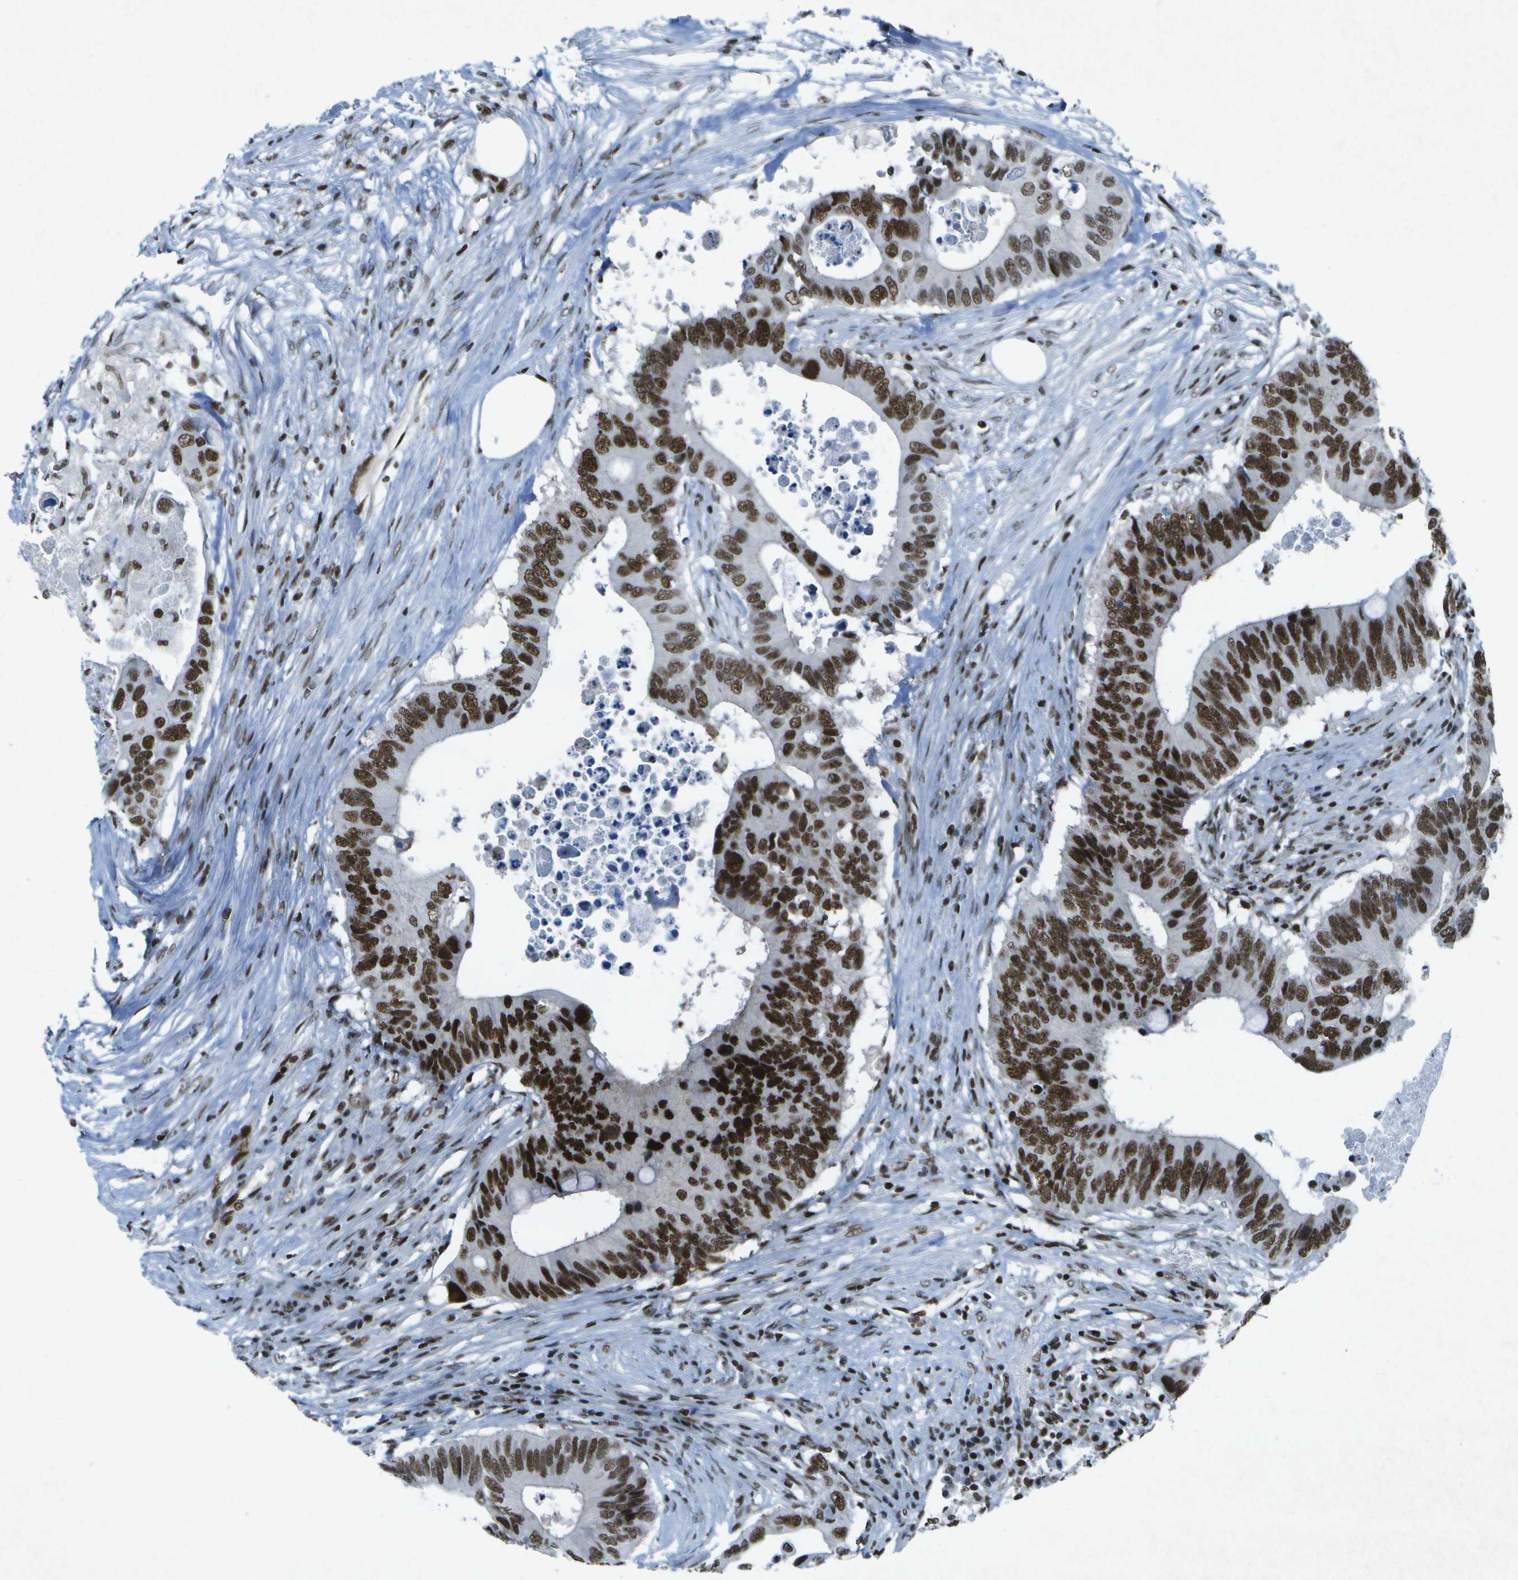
{"staining": {"intensity": "strong", "quantity": ">75%", "location": "nuclear"}, "tissue": "colorectal cancer", "cell_type": "Tumor cells", "image_type": "cancer", "snomed": [{"axis": "morphology", "description": "Adenocarcinoma, NOS"}, {"axis": "topography", "description": "Colon"}], "caption": "A brown stain shows strong nuclear staining of a protein in human colorectal cancer (adenocarcinoma) tumor cells.", "gene": "MTA2", "patient": {"sex": "male", "age": 71}}